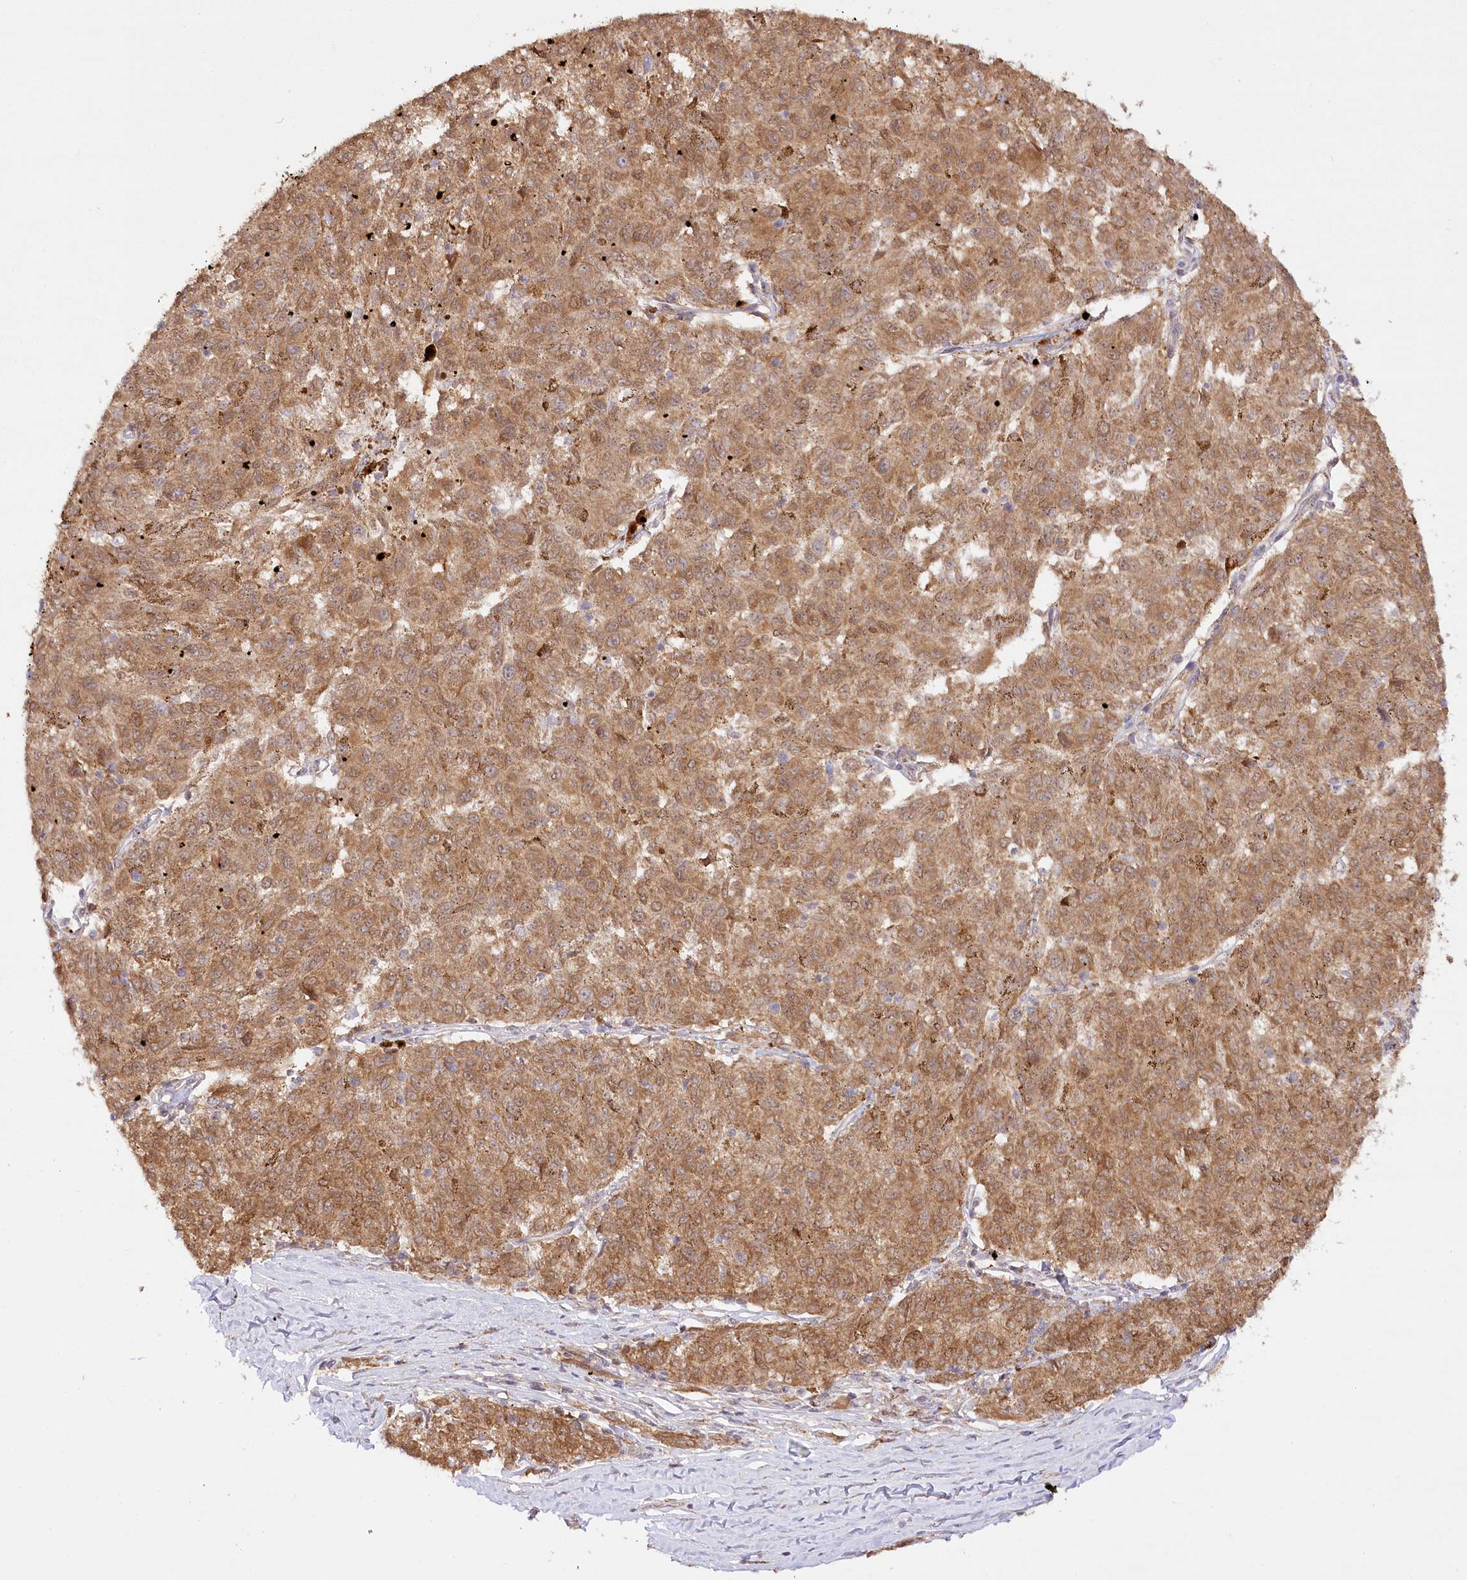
{"staining": {"intensity": "moderate", "quantity": ">75%", "location": "cytoplasmic/membranous"}, "tissue": "melanoma", "cell_type": "Tumor cells", "image_type": "cancer", "snomed": [{"axis": "morphology", "description": "Malignant melanoma, NOS"}, {"axis": "topography", "description": "Skin"}], "caption": "Protein expression analysis of melanoma displays moderate cytoplasmic/membranous expression in about >75% of tumor cells. (Stains: DAB in brown, nuclei in blue, Microscopy: brightfield microscopy at high magnification).", "gene": "INPP4B", "patient": {"sex": "female", "age": 72}}